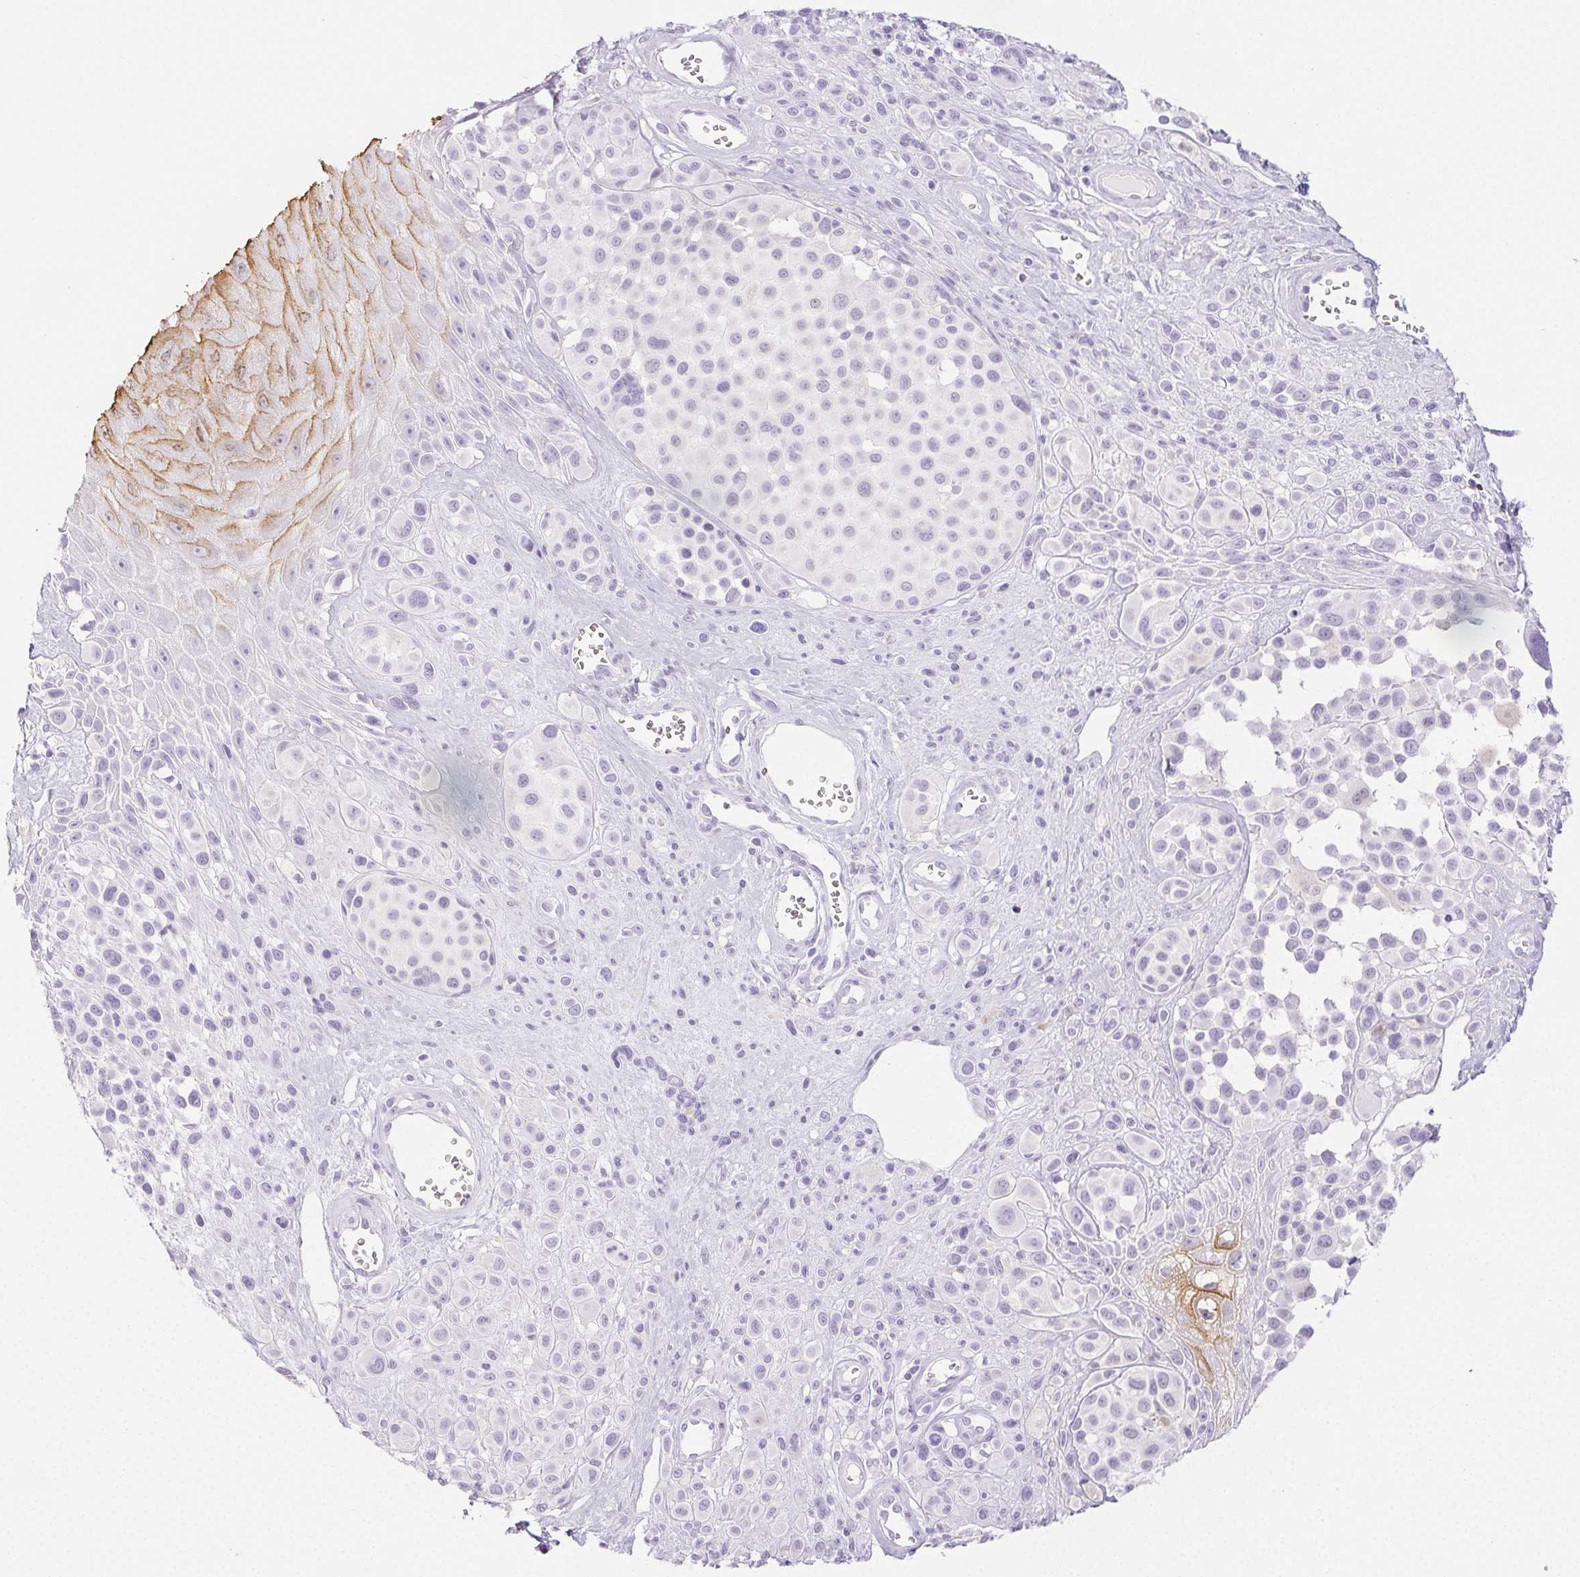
{"staining": {"intensity": "negative", "quantity": "none", "location": "none"}, "tissue": "melanoma", "cell_type": "Tumor cells", "image_type": "cancer", "snomed": [{"axis": "morphology", "description": "Malignant melanoma, NOS"}, {"axis": "topography", "description": "Skin"}], "caption": "Tumor cells show no significant positivity in malignant melanoma. (DAB (3,3'-diaminobenzidine) IHC visualized using brightfield microscopy, high magnification).", "gene": "PI3", "patient": {"sex": "male", "age": 77}}